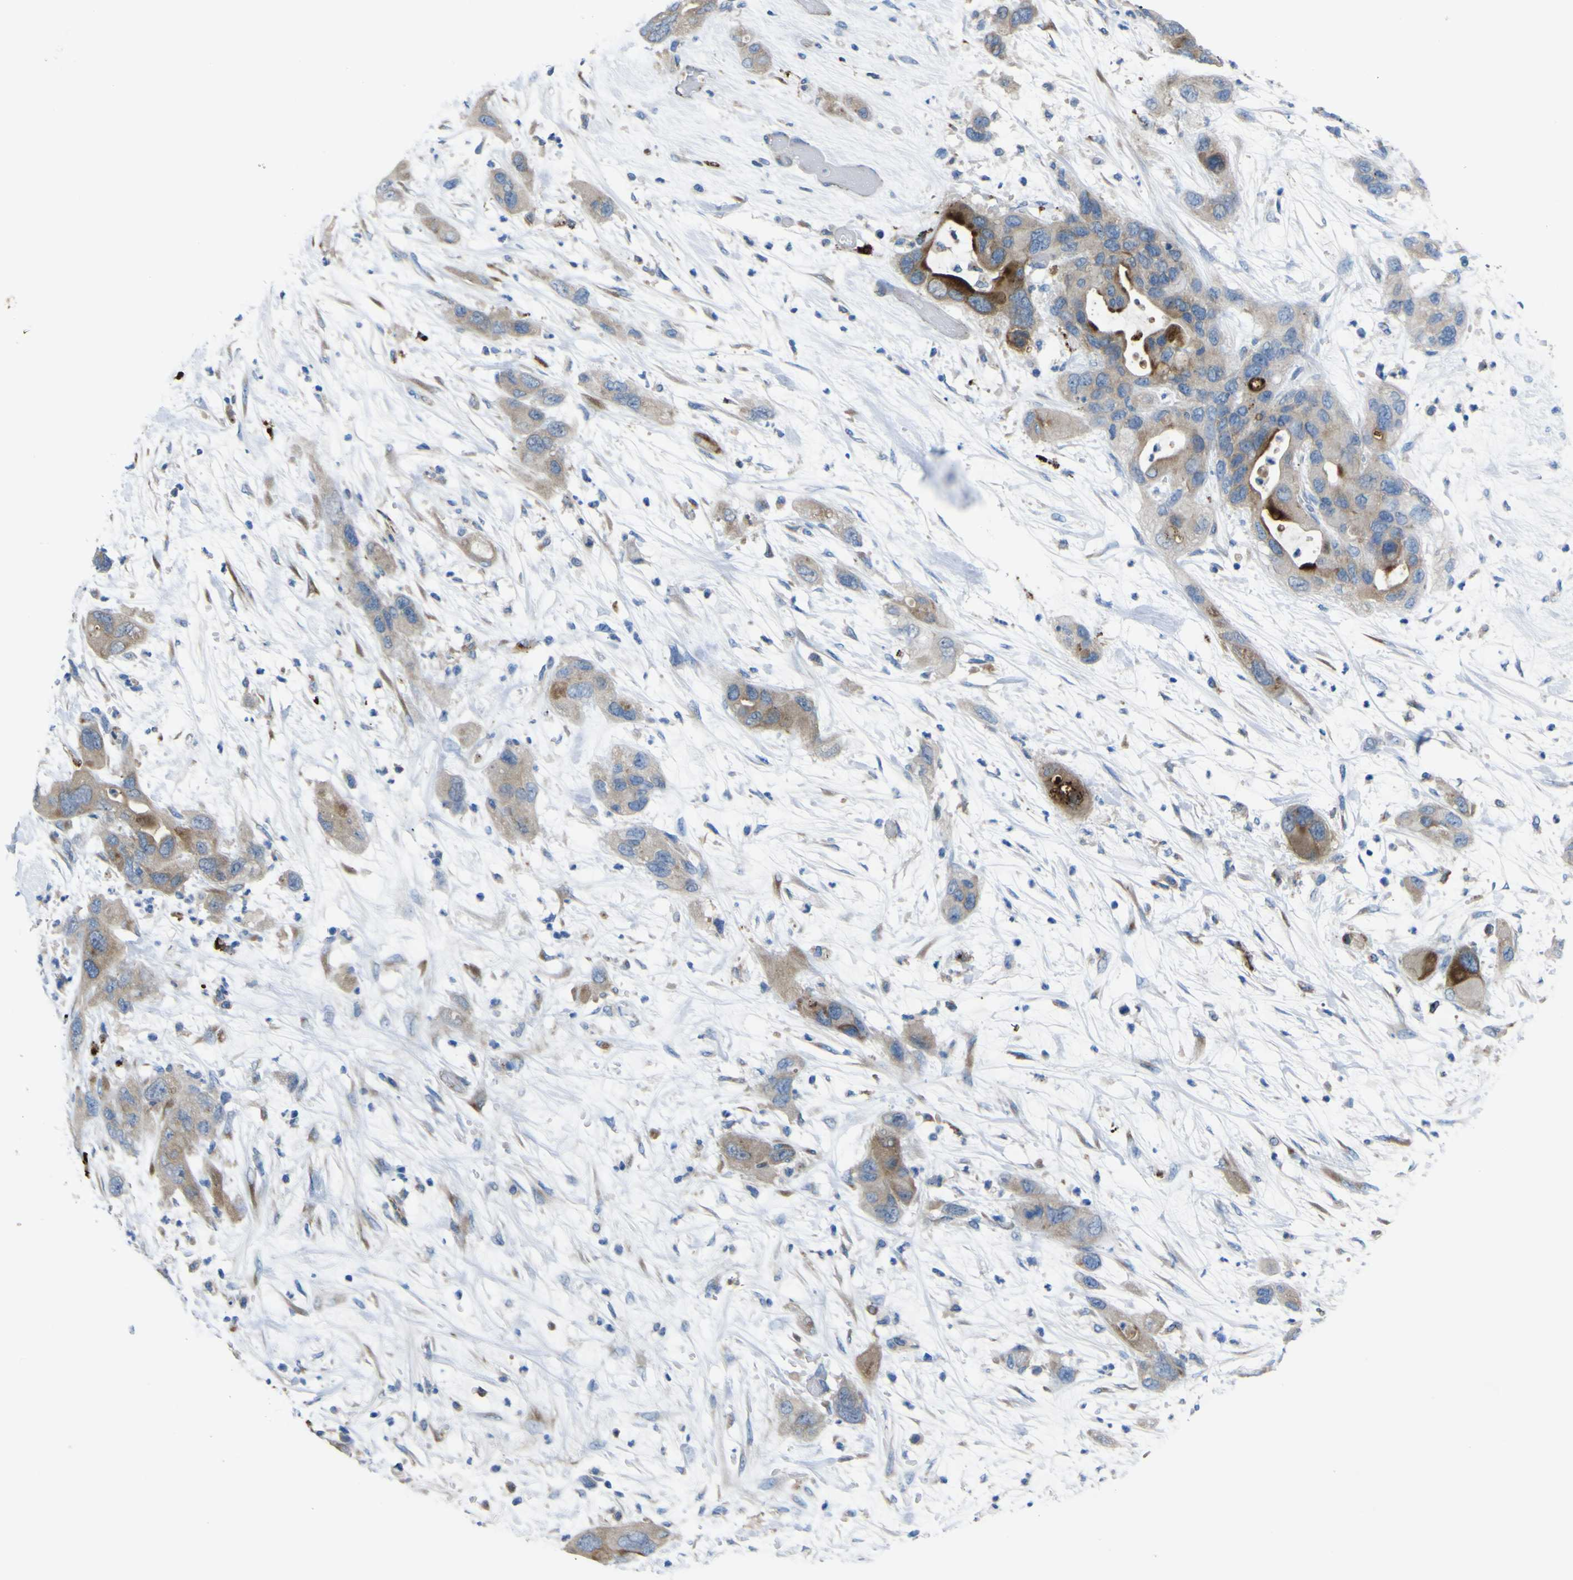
{"staining": {"intensity": "weak", "quantity": ">75%", "location": "cytoplasmic/membranous"}, "tissue": "pancreatic cancer", "cell_type": "Tumor cells", "image_type": "cancer", "snomed": [{"axis": "morphology", "description": "Adenocarcinoma, NOS"}, {"axis": "topography", "description": "Pancreas"}], "caption": "There is low levels of weak cytoplasmic/membranous expression in tumor cells of pancreatic adenocarcinoma, as demonstrated by immunohistochemical staining (brown color).", "gene": "CST3", "patient": {"sex": "female", "age": 71}}